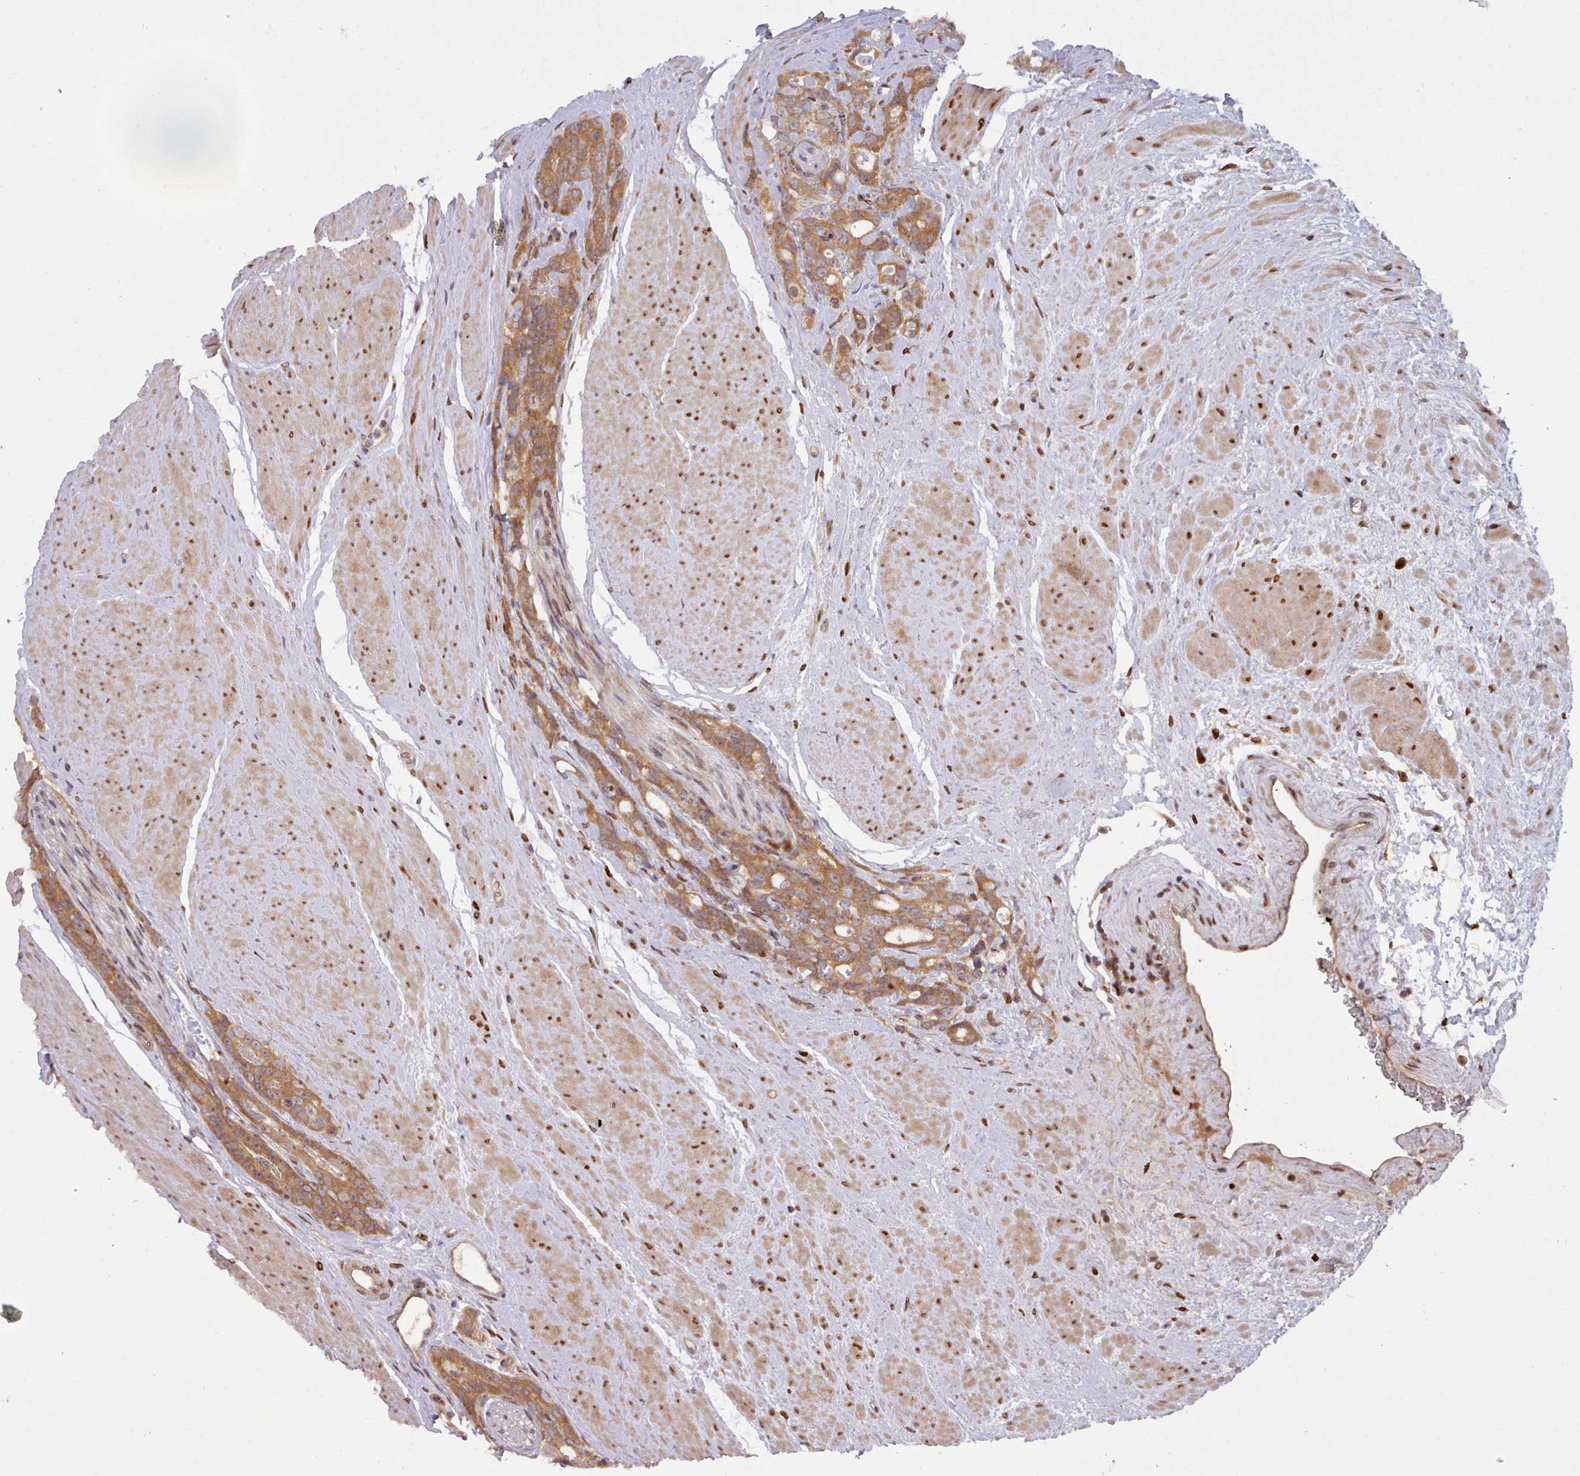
{"staining": {"intensity": "moderate", "quantity": ">75%", "location": "cytoplasmic/membranous"}, "tissue": "prostate cancer", "cell_type": "Tumor cells", "image_type": "cancer", "snomed": [{"axis": "morphology", "description": "Adenocarcinoma, High grade"}, {"axis": "topography", "description": "Prostate"}], "caption": "This photomicrograph demonstrates prostate high-grade adenocarcinoma stained with immunohistochemistry to label a protein in brown. The cytoplasmic/membranous of tumor cells show moderate positivity for the protein. Nuclei are counter-stained blue.", "gene": "UBE2G1", "patient": {"sex": "male", "age": 74}}